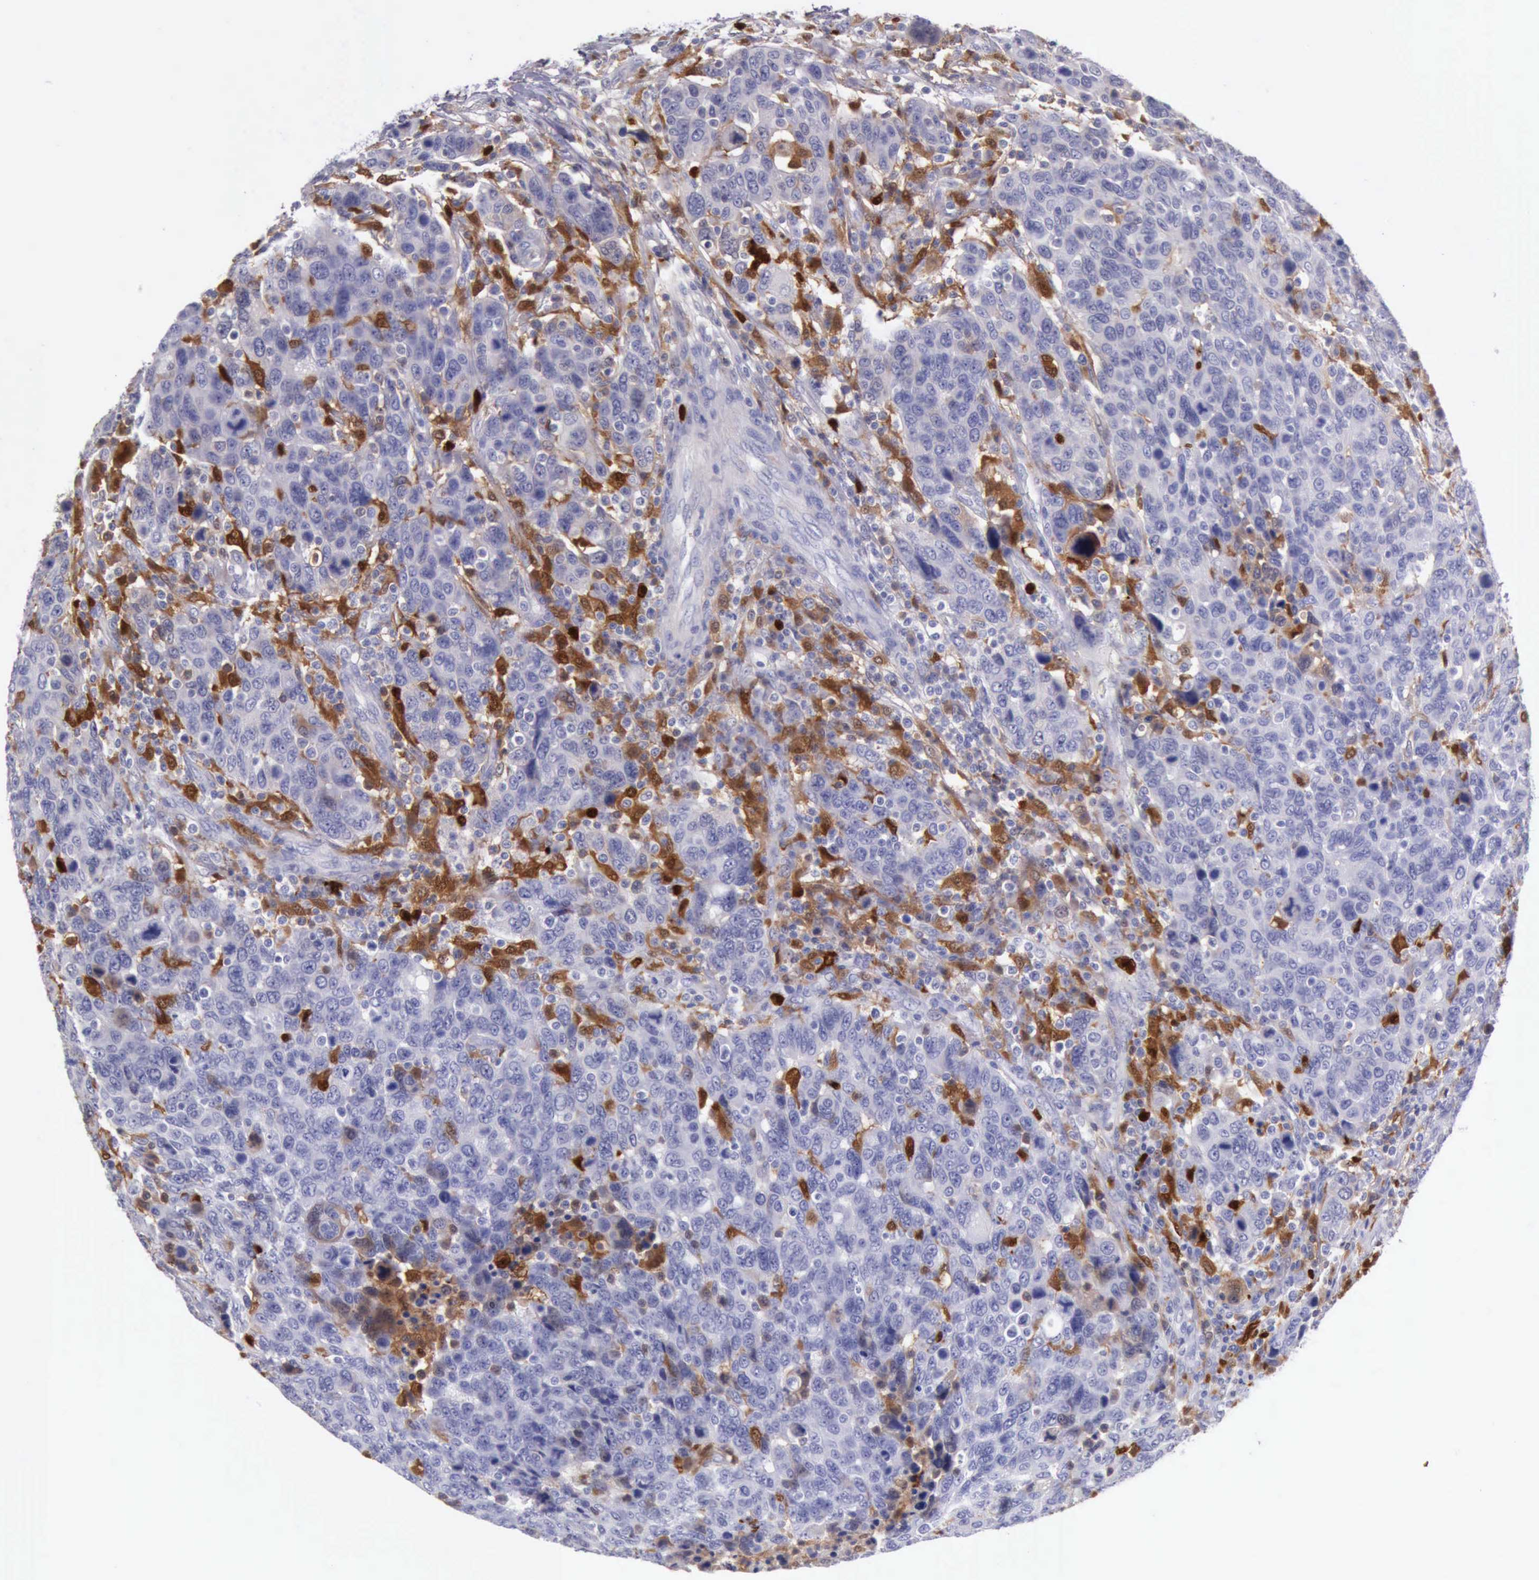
{"staining": {"intensity": "negative", "quantity": "none", "location": "none"}, "tissue": "breast cancer", "cell_type": "Tumor cells", "image_type": "cancer", "snomed": [{"axis": "morphology", "description": "Duct carcinoma"}, {"axis": "topography", "description": "Breast"}], "caption": "IHC image of breast cancer (infiltrating ductal carcinoma) stained for a protein (brown), which reveals no staining in tumor cells.", "gene": "CSTA", "patient": {"sex": "female", "age": 37}}